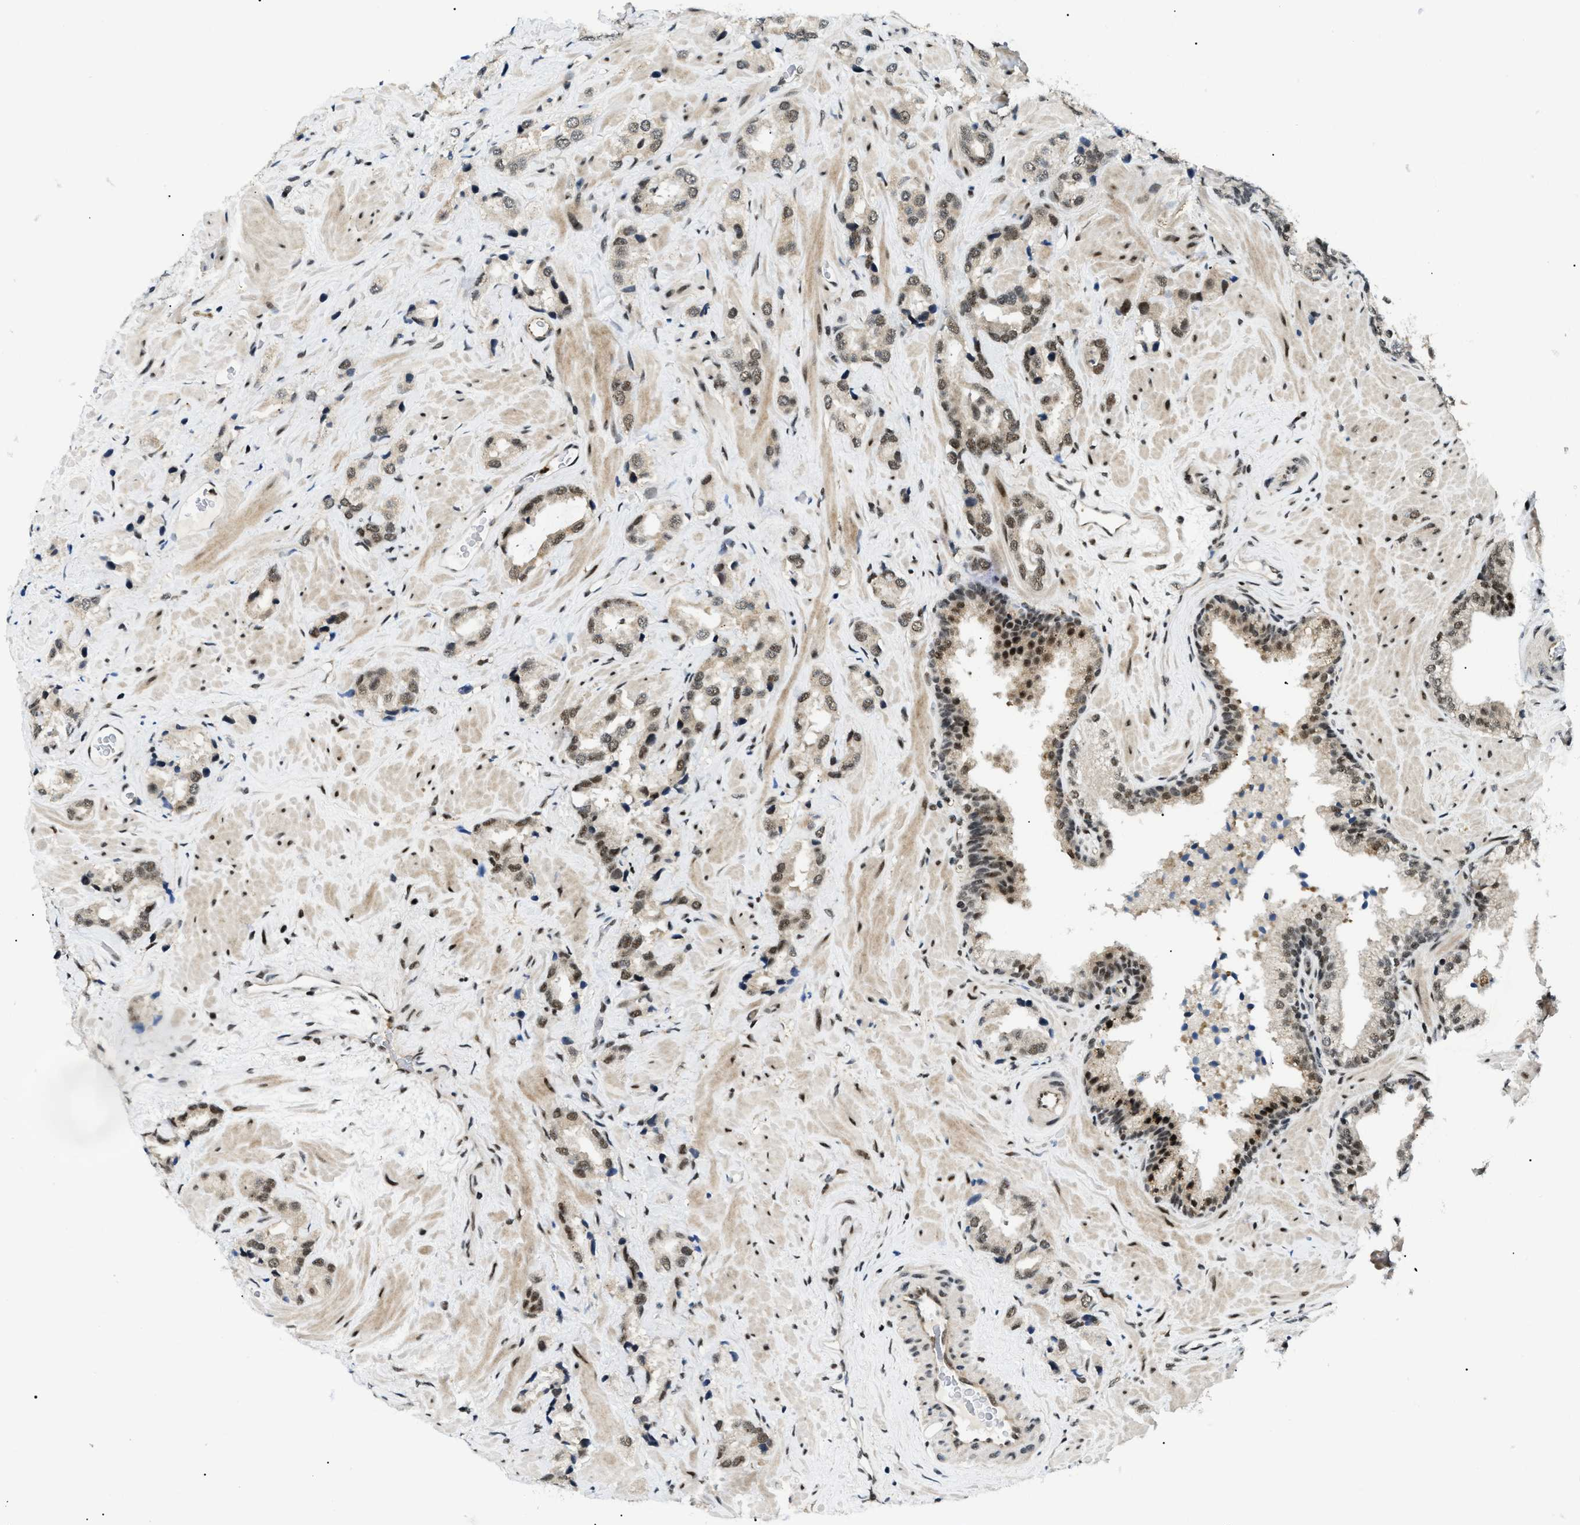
{"staining": {"intensity": "moderate", "quantity": ">75%", "location": "cytoplasmic/membranous,nuclear"}, "tissue": "prostate cancer", "cell_type": "Tumor cells", "image_type": "cancer", "snomed": [{"axis": "morphology", "description": "Adenocarcinoma, High grade"}, {"axis": "topography", "description": "Prostate"}], "caption": "Protein analysis of prostate high-grade adenocarcinoma tissue displays moderate cytoplasmic/membranous and nuclear staining in approximately >75% of tumor cells. (Brightfield microscopy of DAB IHC at high magnification).", "gene": "RBM15", "patient": {"sex": "male", "age": 64}}